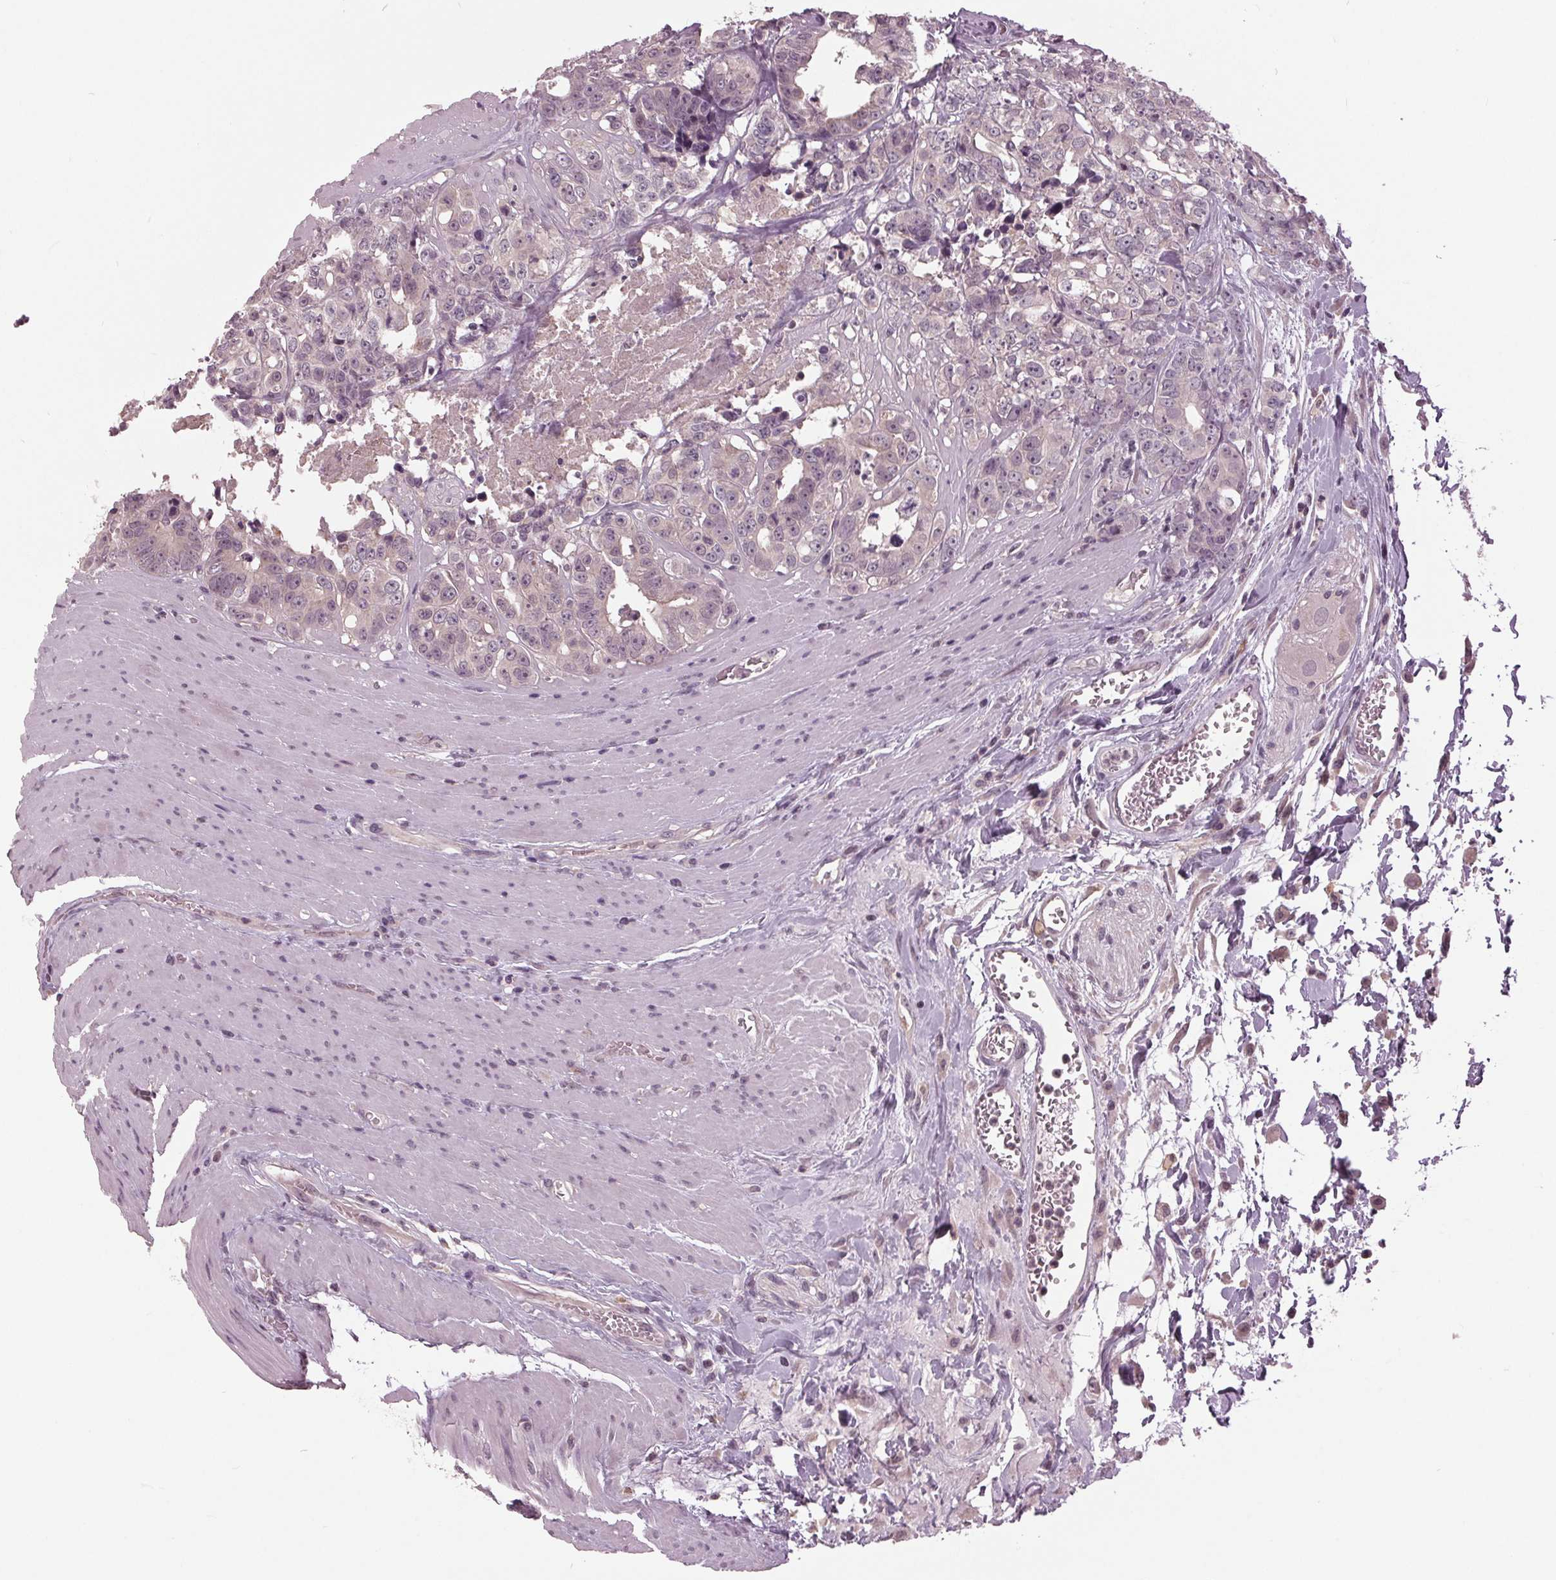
{"staining": {"intensity": "negative", "quantity": "none", "location": "none"}, "tissue": "colorectal cancer", "cell_type": "Tumor cells", "image_type": "cancer", "snomed": [{"axis": "morphology", "description": "Adenocarcinoma, NOS"}, {"axis": "topography", "description": "Rectum"}], "caption": "Immunohistochemical staining of human colorectal cancer reveals no significant expression in tumor cells.", "gene": "SIGLEC6", "patient": {"sex": "female", "age": 62}}